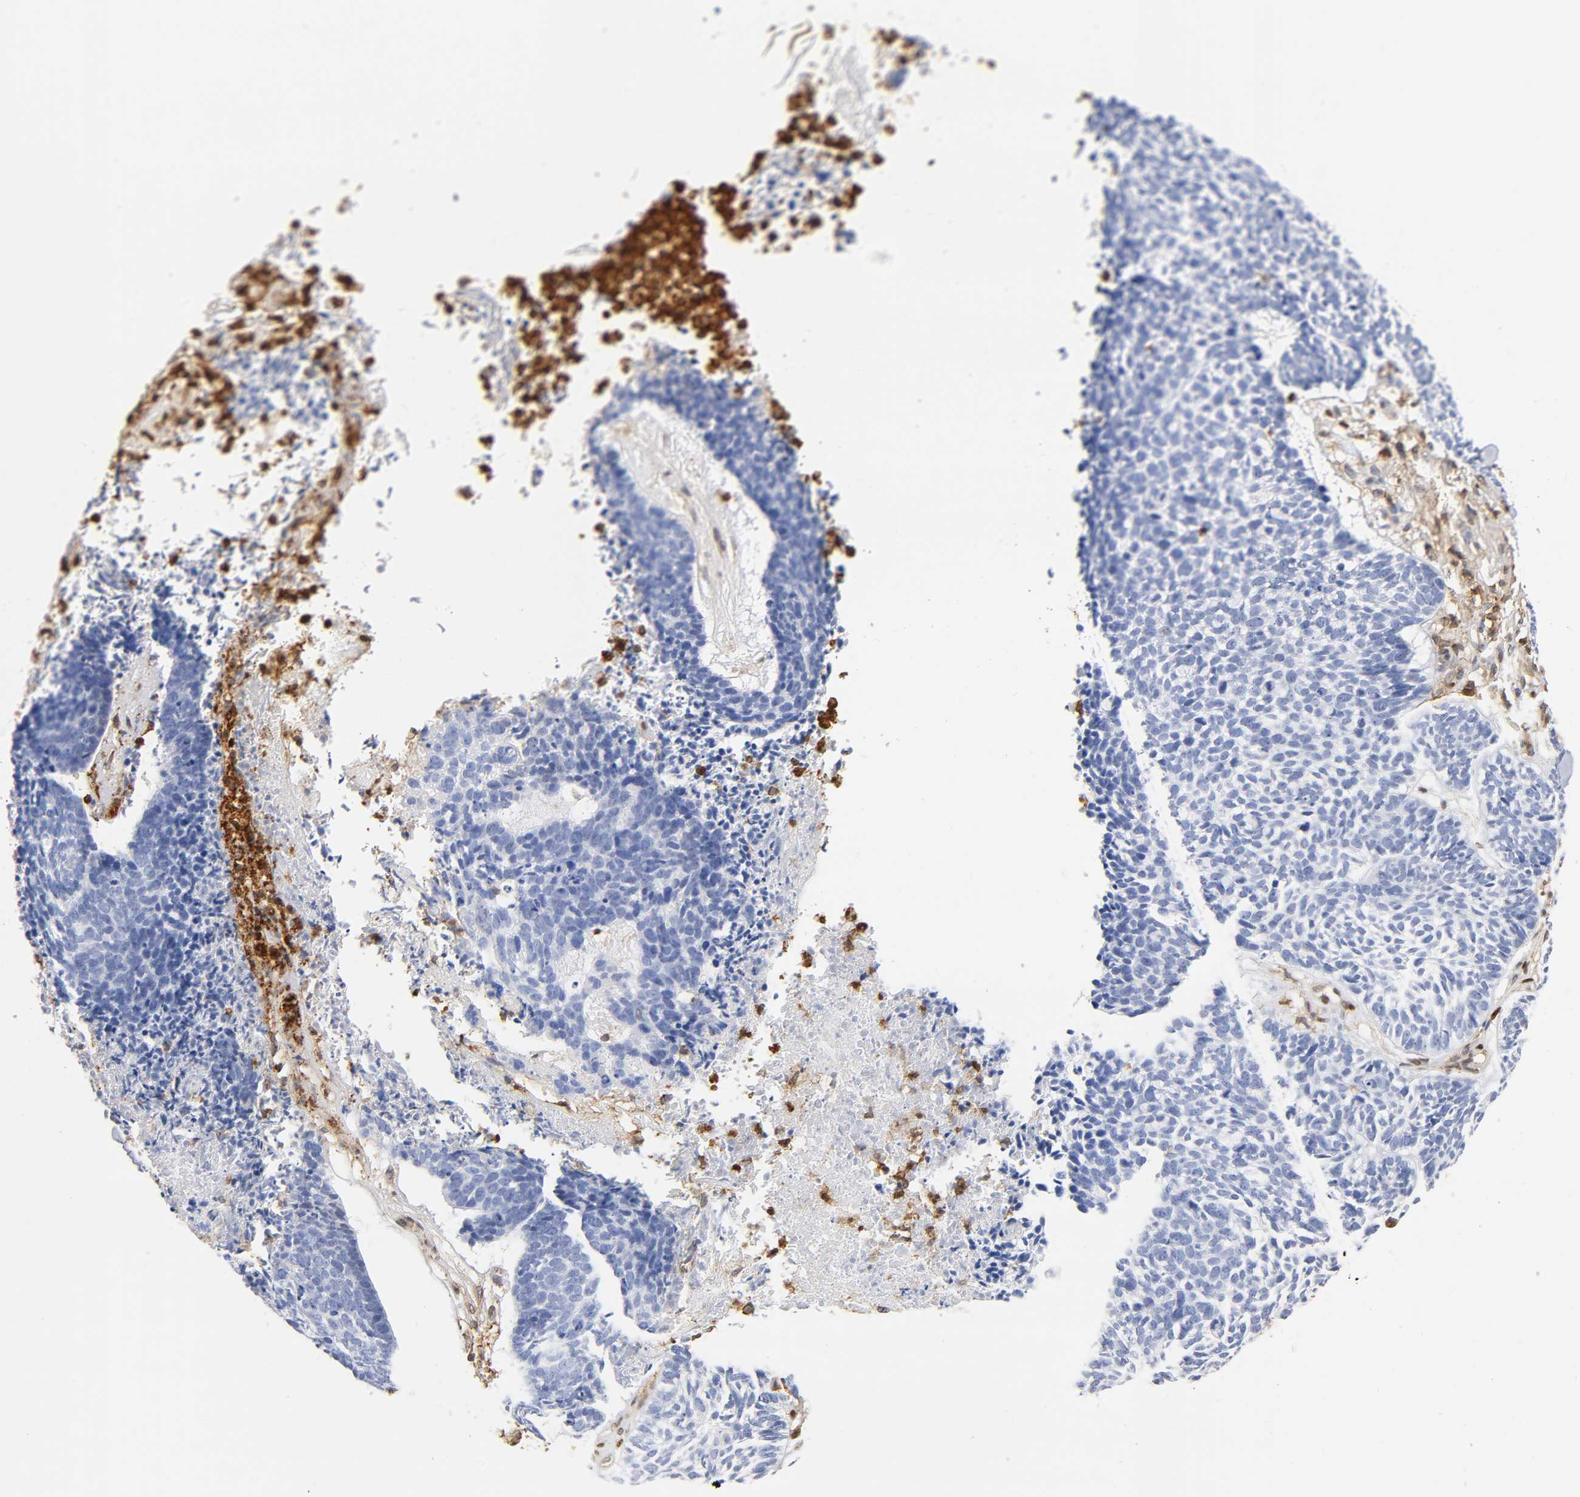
{"staining": {"intensity": "negative", "quantity": "none", "location": "none"}, "tissue": "skin cancer", "cell_type": "Tumor cells", "image_type": "cancer", "snomed": [{"axis": "morphology", "description": "Basal cell carcinoma"}, {"axis": "topography", "description": "Skin"}], "caption": "Tumor cells show no significant protein expression in skin cancer.", "gene": "ANXA11", "patient": {"sex": "female", "age": 87}}